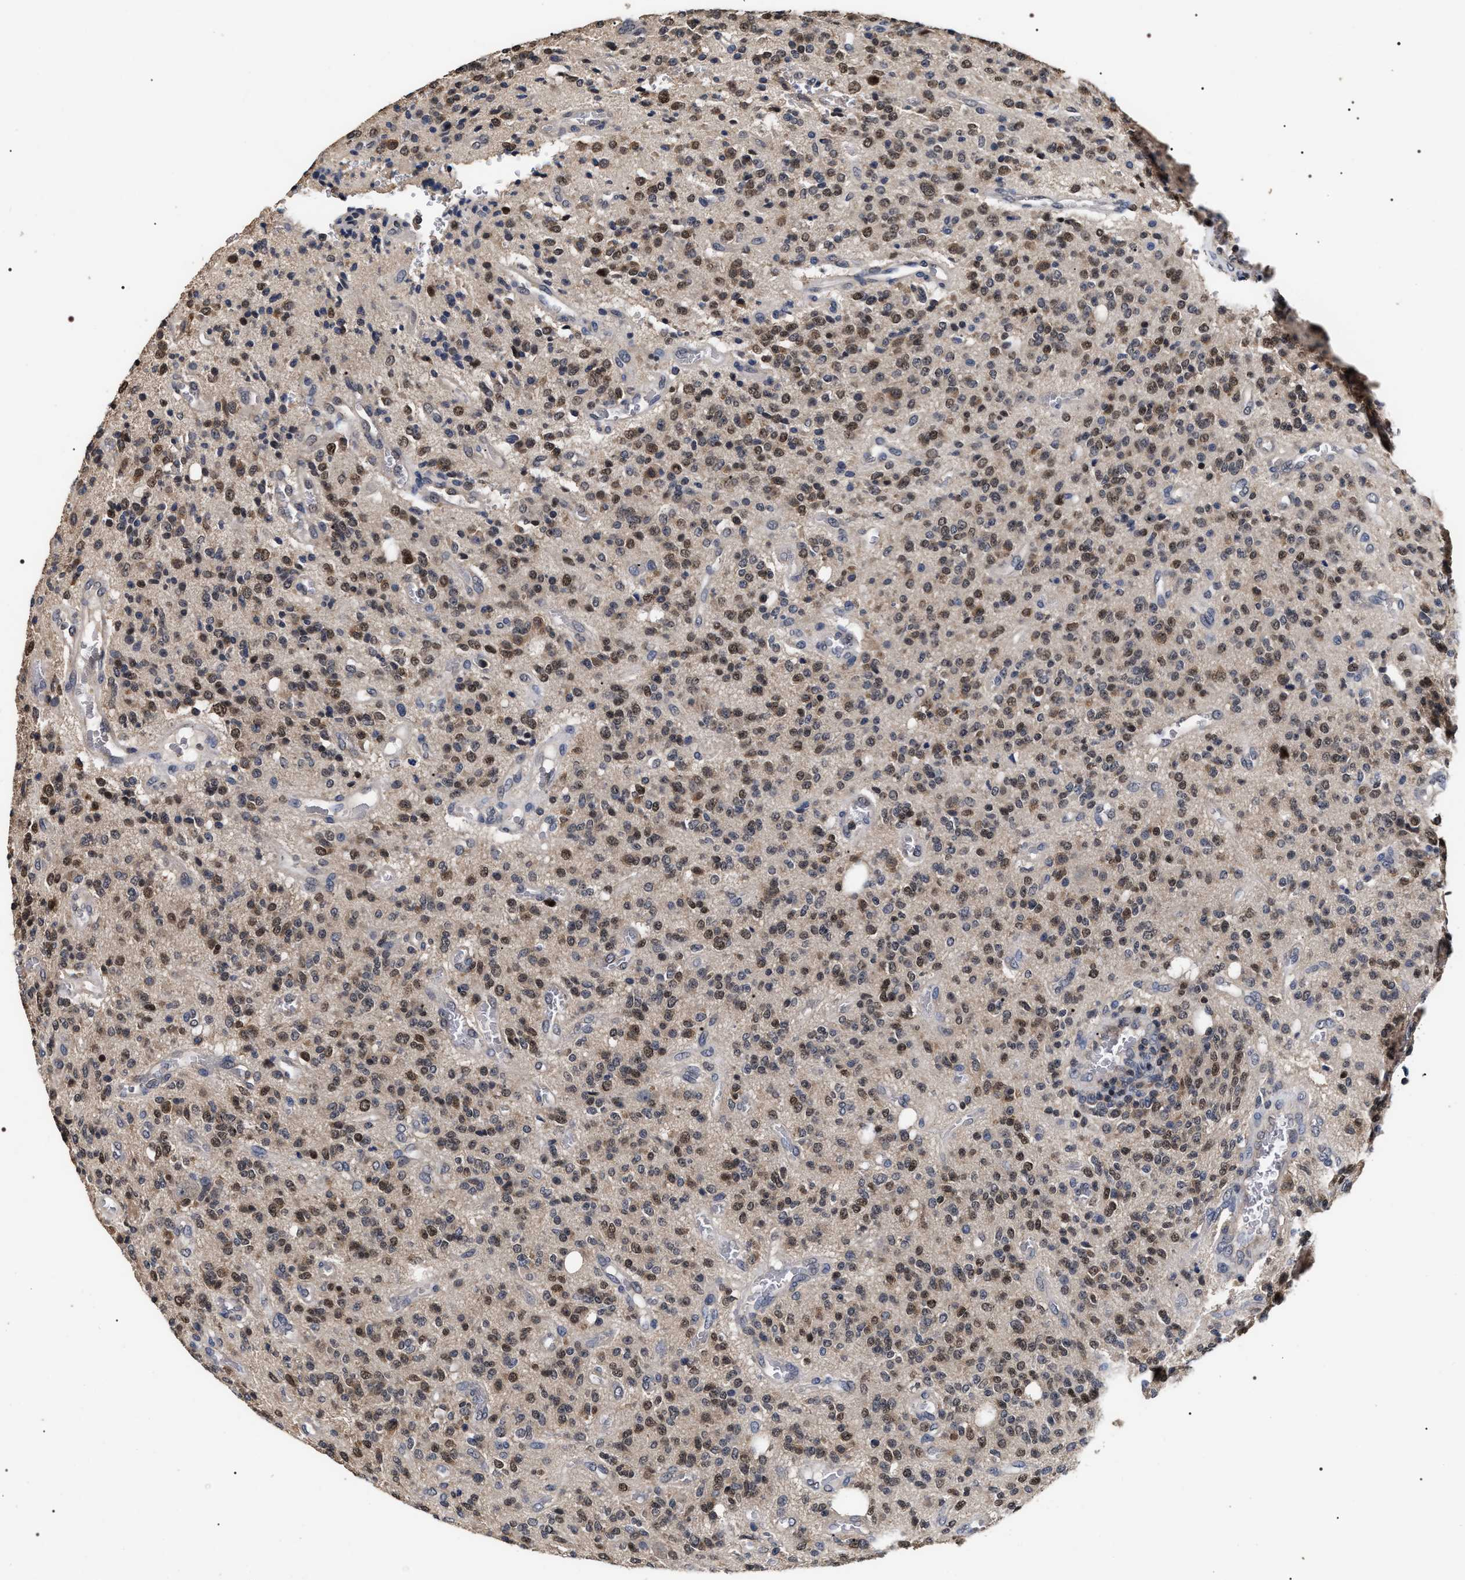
{"staining": {"intensity": "strong", "quantity": ">75%", "location": "nuclear"}, "tissue": "glioma", "cell_type": "Tumor cells", "image_type": "cancer", "snomed": [{"axis": "morphology", "description": "Glioma, malignant, High grade"}, {"axis": "topography", "description": "Brain"}], "caption": "Immunohistochemistry of glioma demonstrates high levels of strong nuclear expression in about >75% of tumor cells.", "gene": "UPF3A", "patient": {"sex": "male", "age": 34}}